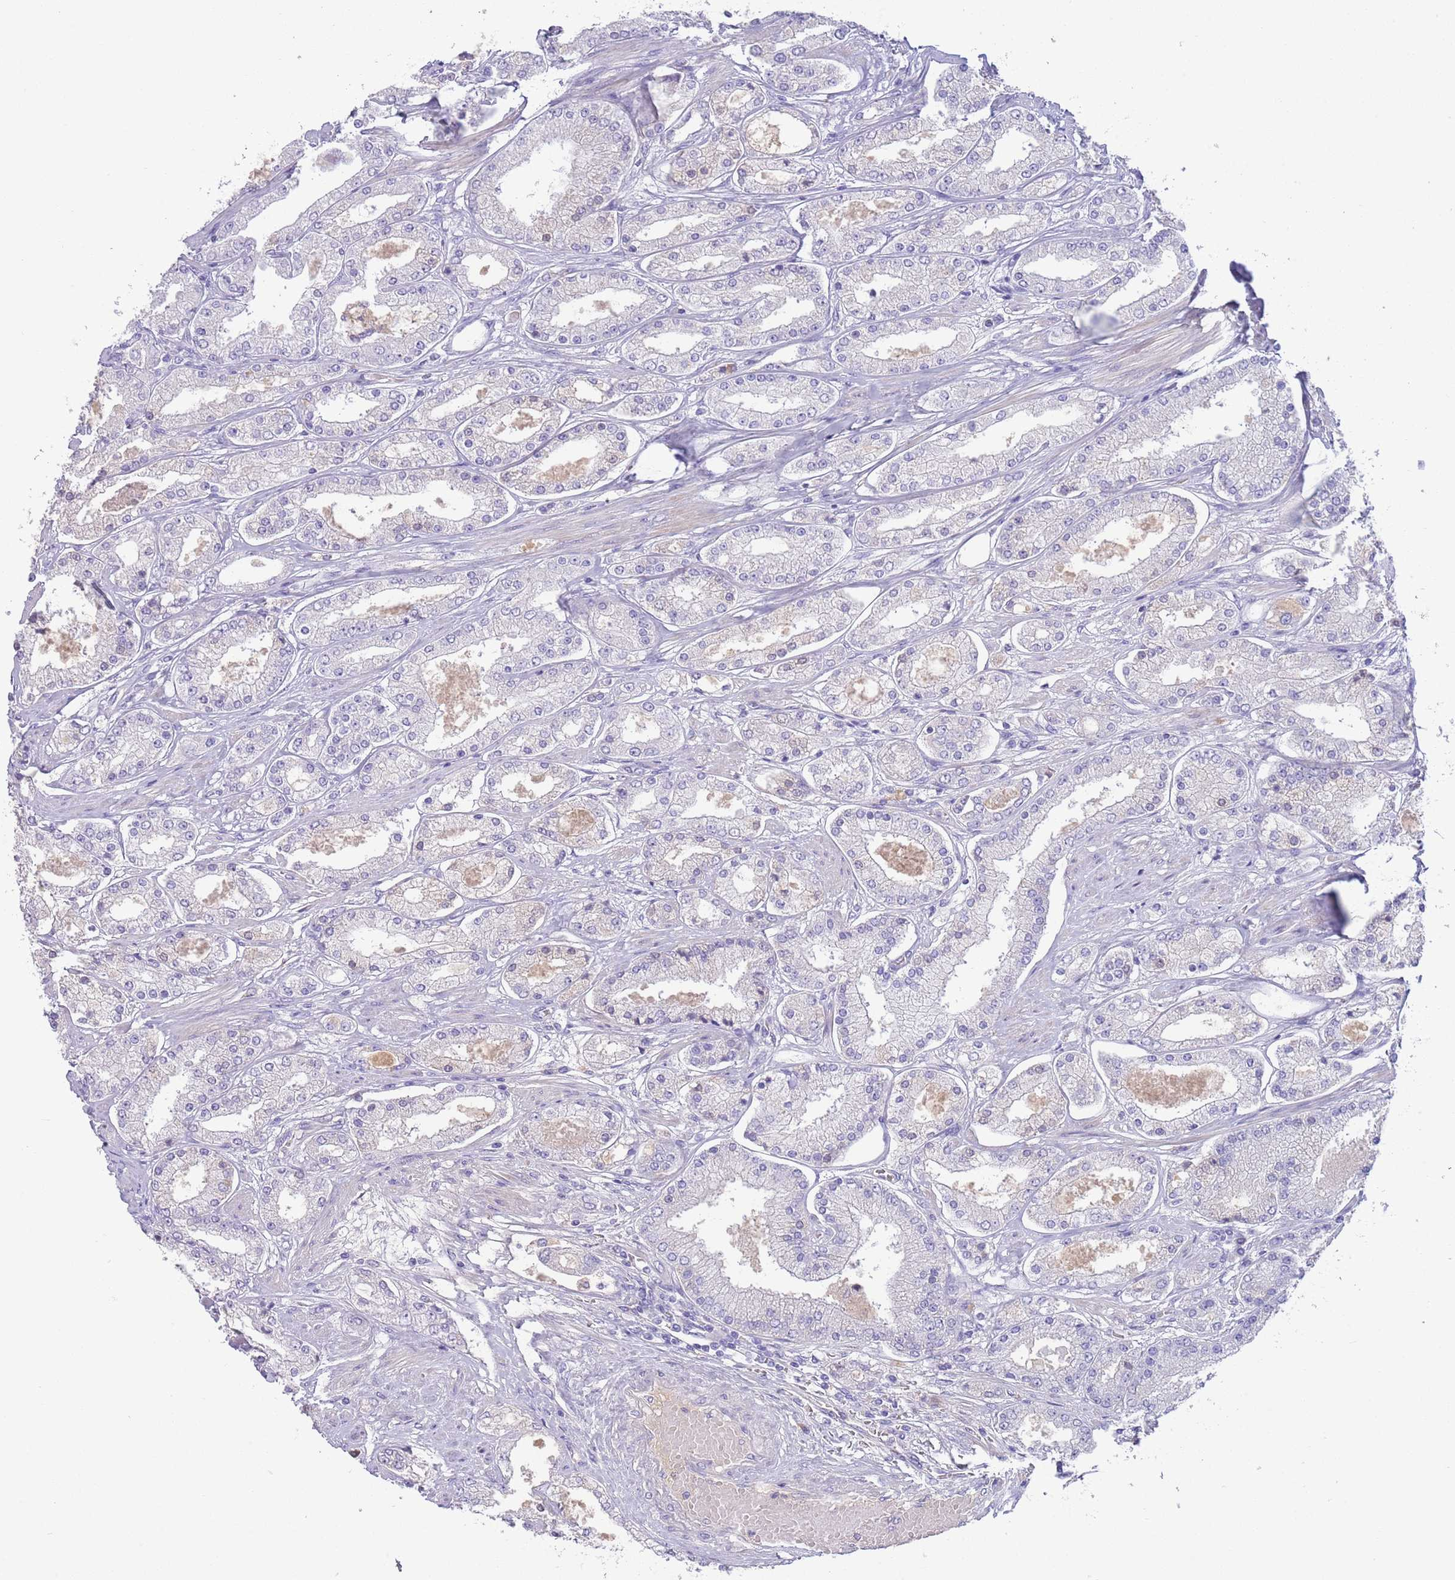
{"staining": {"intensity": "negative", "quantity": "none", "location": "none"}, "tissue": "prostate cancer", "cell_type": "Tumor cells", "image_type": "cancer", "snomed": [{"axis": "morphology", "description": "Adenocarcinoma, High grade"}, {"axis": "topography", "description": "Prostate"}], "caption": "This is a photomicrograph of immunohistochemistry (IHC) staining of prostate adenocarcinoma (high-grade), which shows no positivity in tumor cells.", "gene": "IGFL4", "patient": {"sex": "male", "age": 69}}